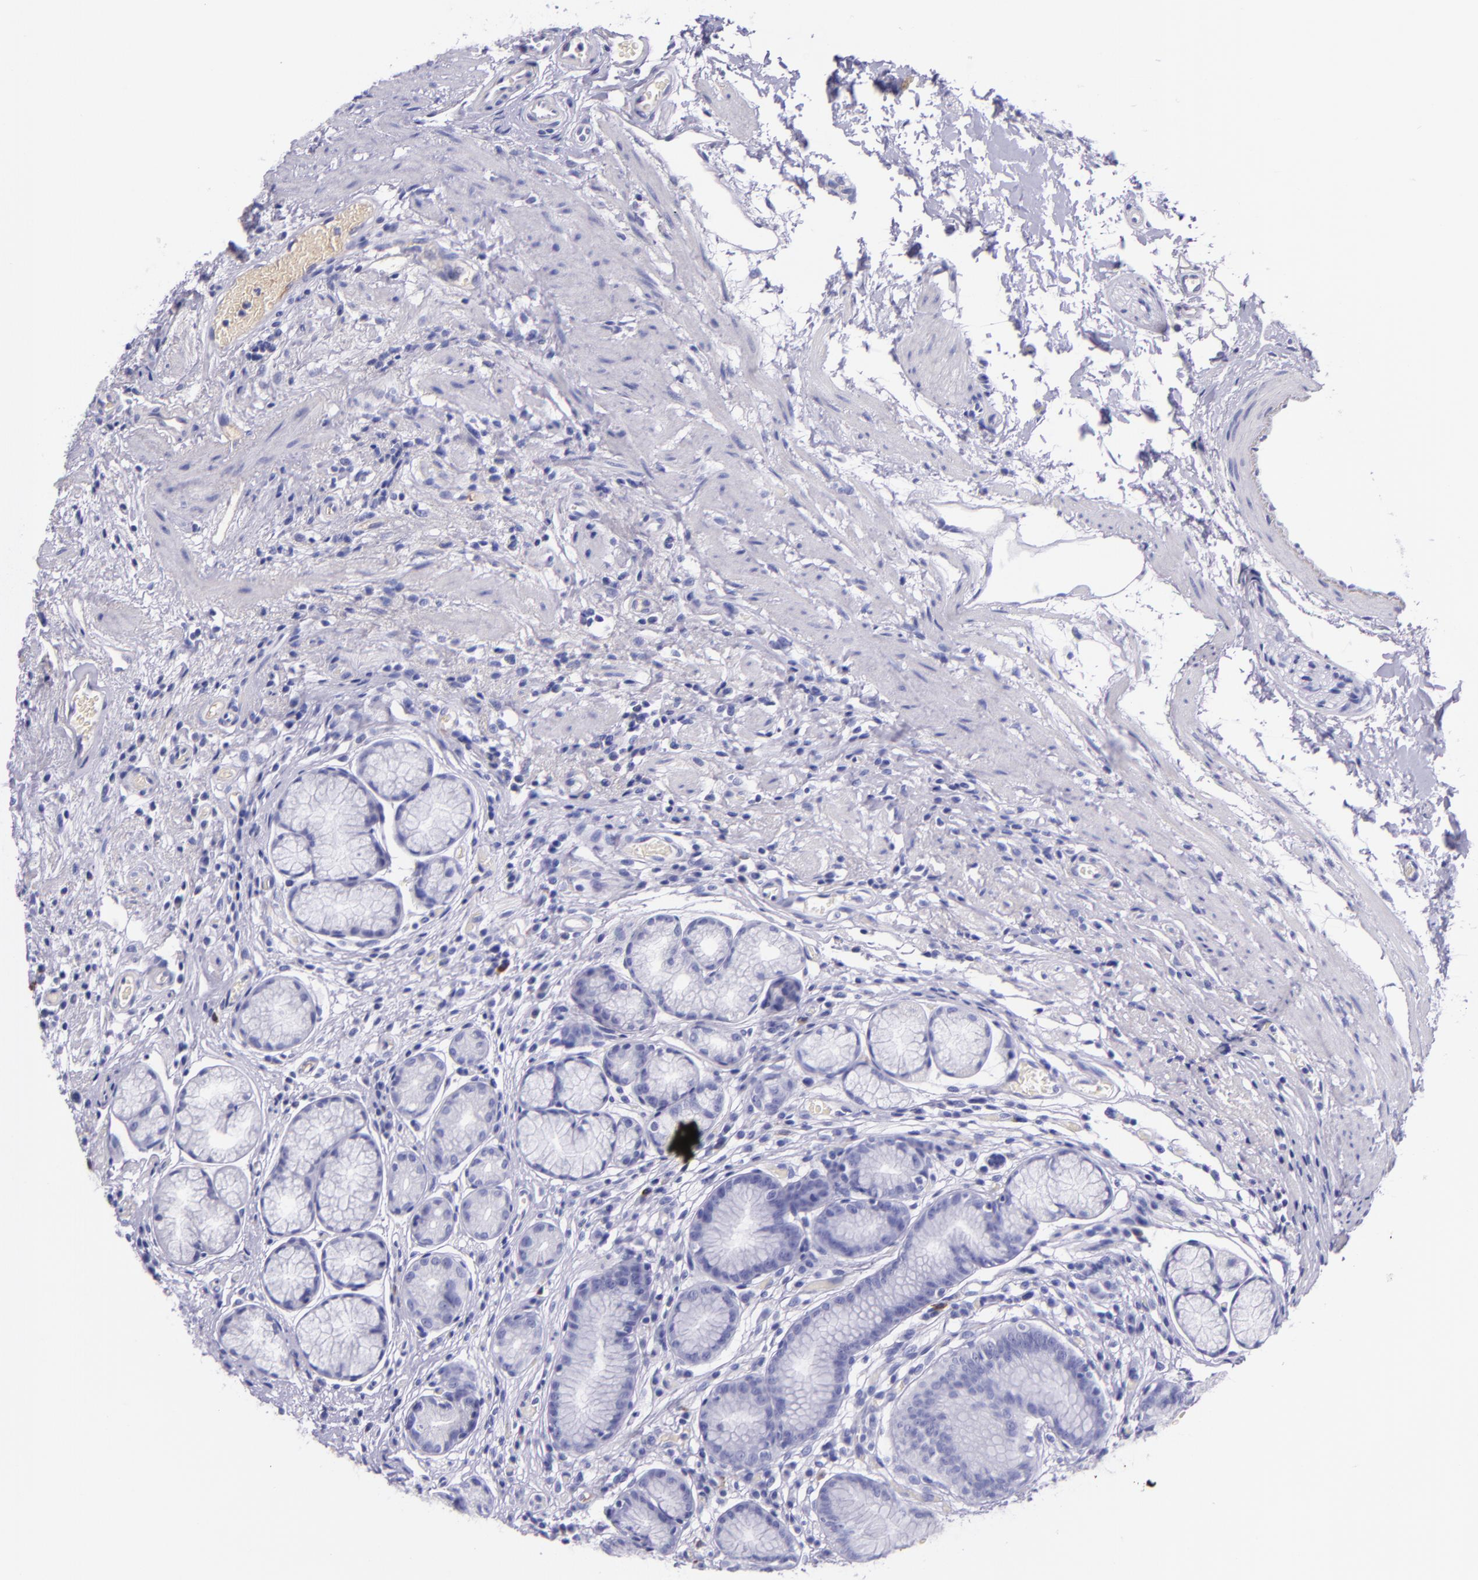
{"staining": {"intensity": "negative", "quantity": "none", "location": "none"}, "tissue": "stomach", "cell_type": "Glandular cells", "image_type": "normal", "snomed": [{"axis": "morphology", "description": "Normal tissue, NOS"}, {"axis": "morphology", "description": "Inflammation, NOS"}, {"axis": "topography", "description": "Stomach, lower"}], "caption": "Immunohistochemistry of normal human stomach exhibits no expression in glandular cells. (DAB (3,3'-diaminobenzidine) IHC, high magnification).", "gene": "KNG1", "patient": {"sex": "male", "age": 59}}